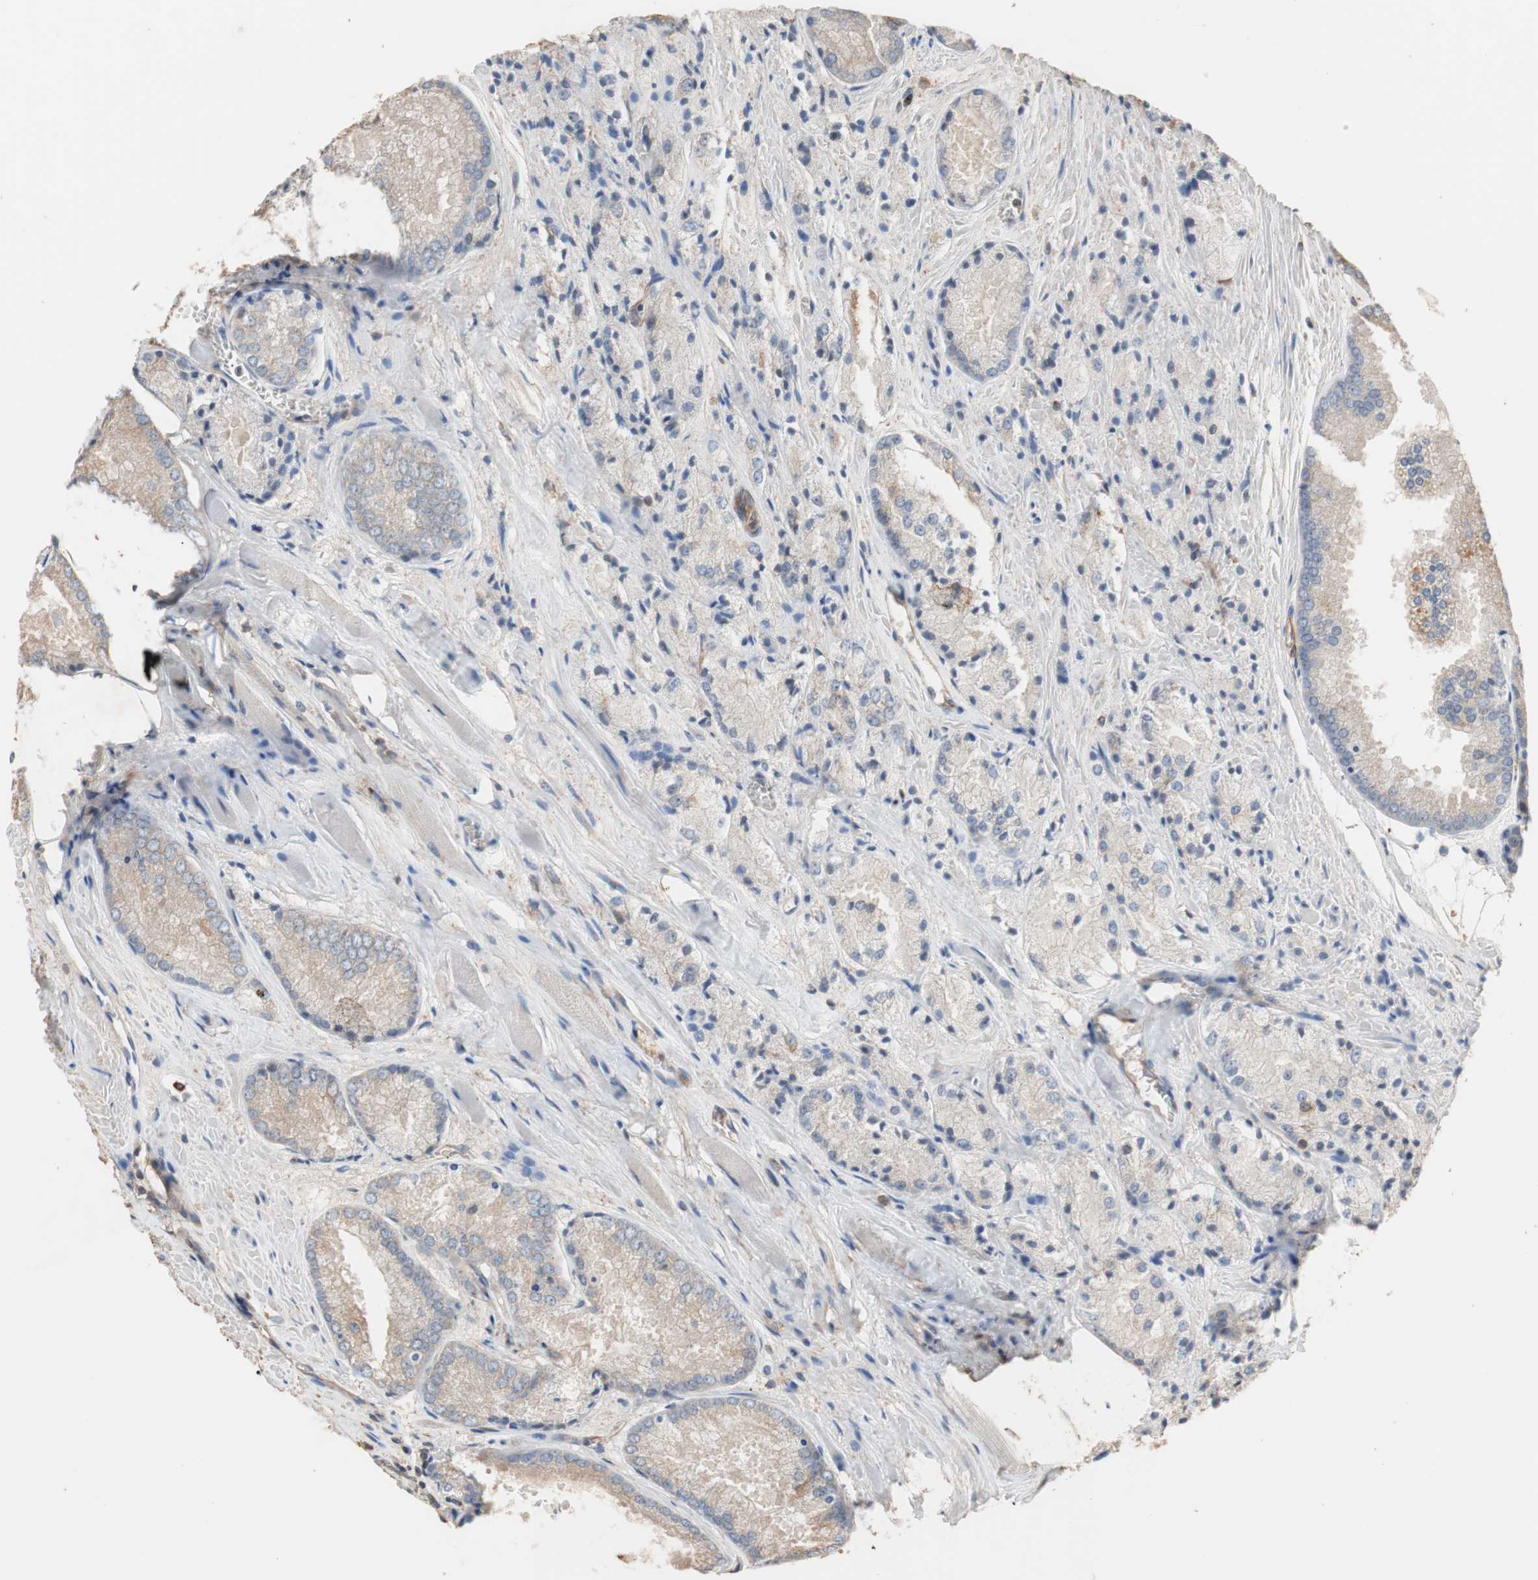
{"staining": {"intensity": "weak", "quantity": "25%-75%", "location": "cytoplasmic/membranous"}, "tissue": "prostate cancer", "cell_type": "Tumor cells", "image_type": "cancer", "snomed": [{"axis": "morphology", "description": "Adenocarcinoma, Low grade"}, {"axis": "topography", "description": "Prostate"}], "caption": "DAB (3,3'-diaminobenzidine) immunohistochemical staining of human prostate cancer (adenocarcinoma (low-grade)) demonstrates weak cytoplasmic/membranous protein staining in about 25%-75% of tumor cells. (brown staining indicates protein expression, while blue staining denotes nuclei).", "gene": "TUBB", "patient": {"sex": "male", "age": 64}}